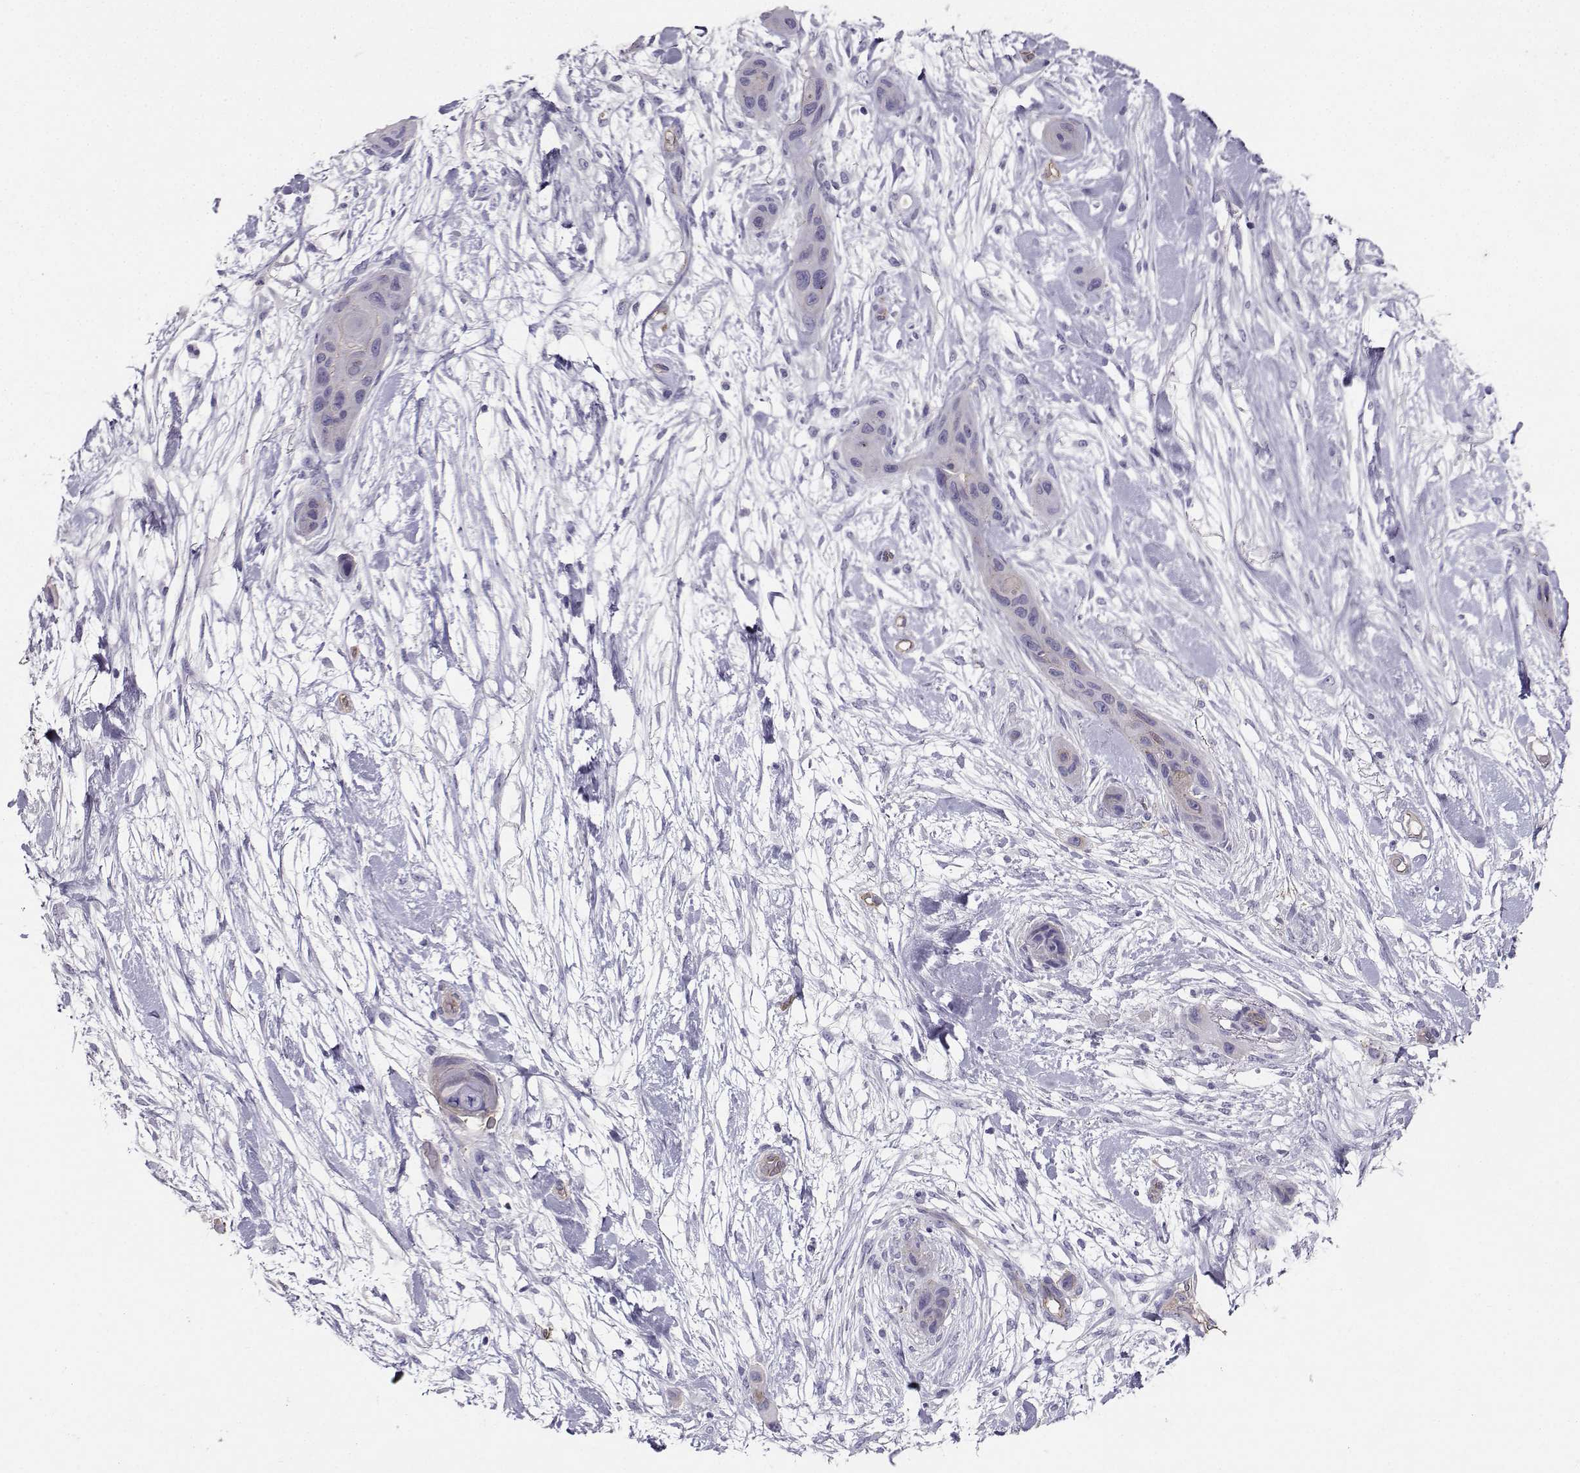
{"staining": {"intensity": "negative", "quantity": "none", "location": "none"}, "tissue": "skin cancer", "cell_type": "Tumor cells", "image_type": "cancer", "snomed": [{"axis": "morphology", "description": "Squamous cell carcinoma, NOS"}, {"axis": "topography", "description": "Skin"}], "caption": "An immunohistochemistry micrograph of skin cancer (squamous cell carcinoma) is shown. There is no staining in tumor cells of skin cancer (squamous cell carcinoma).", "gene": "CLUL1", "patient": {"sex": "male", "age": 79}}